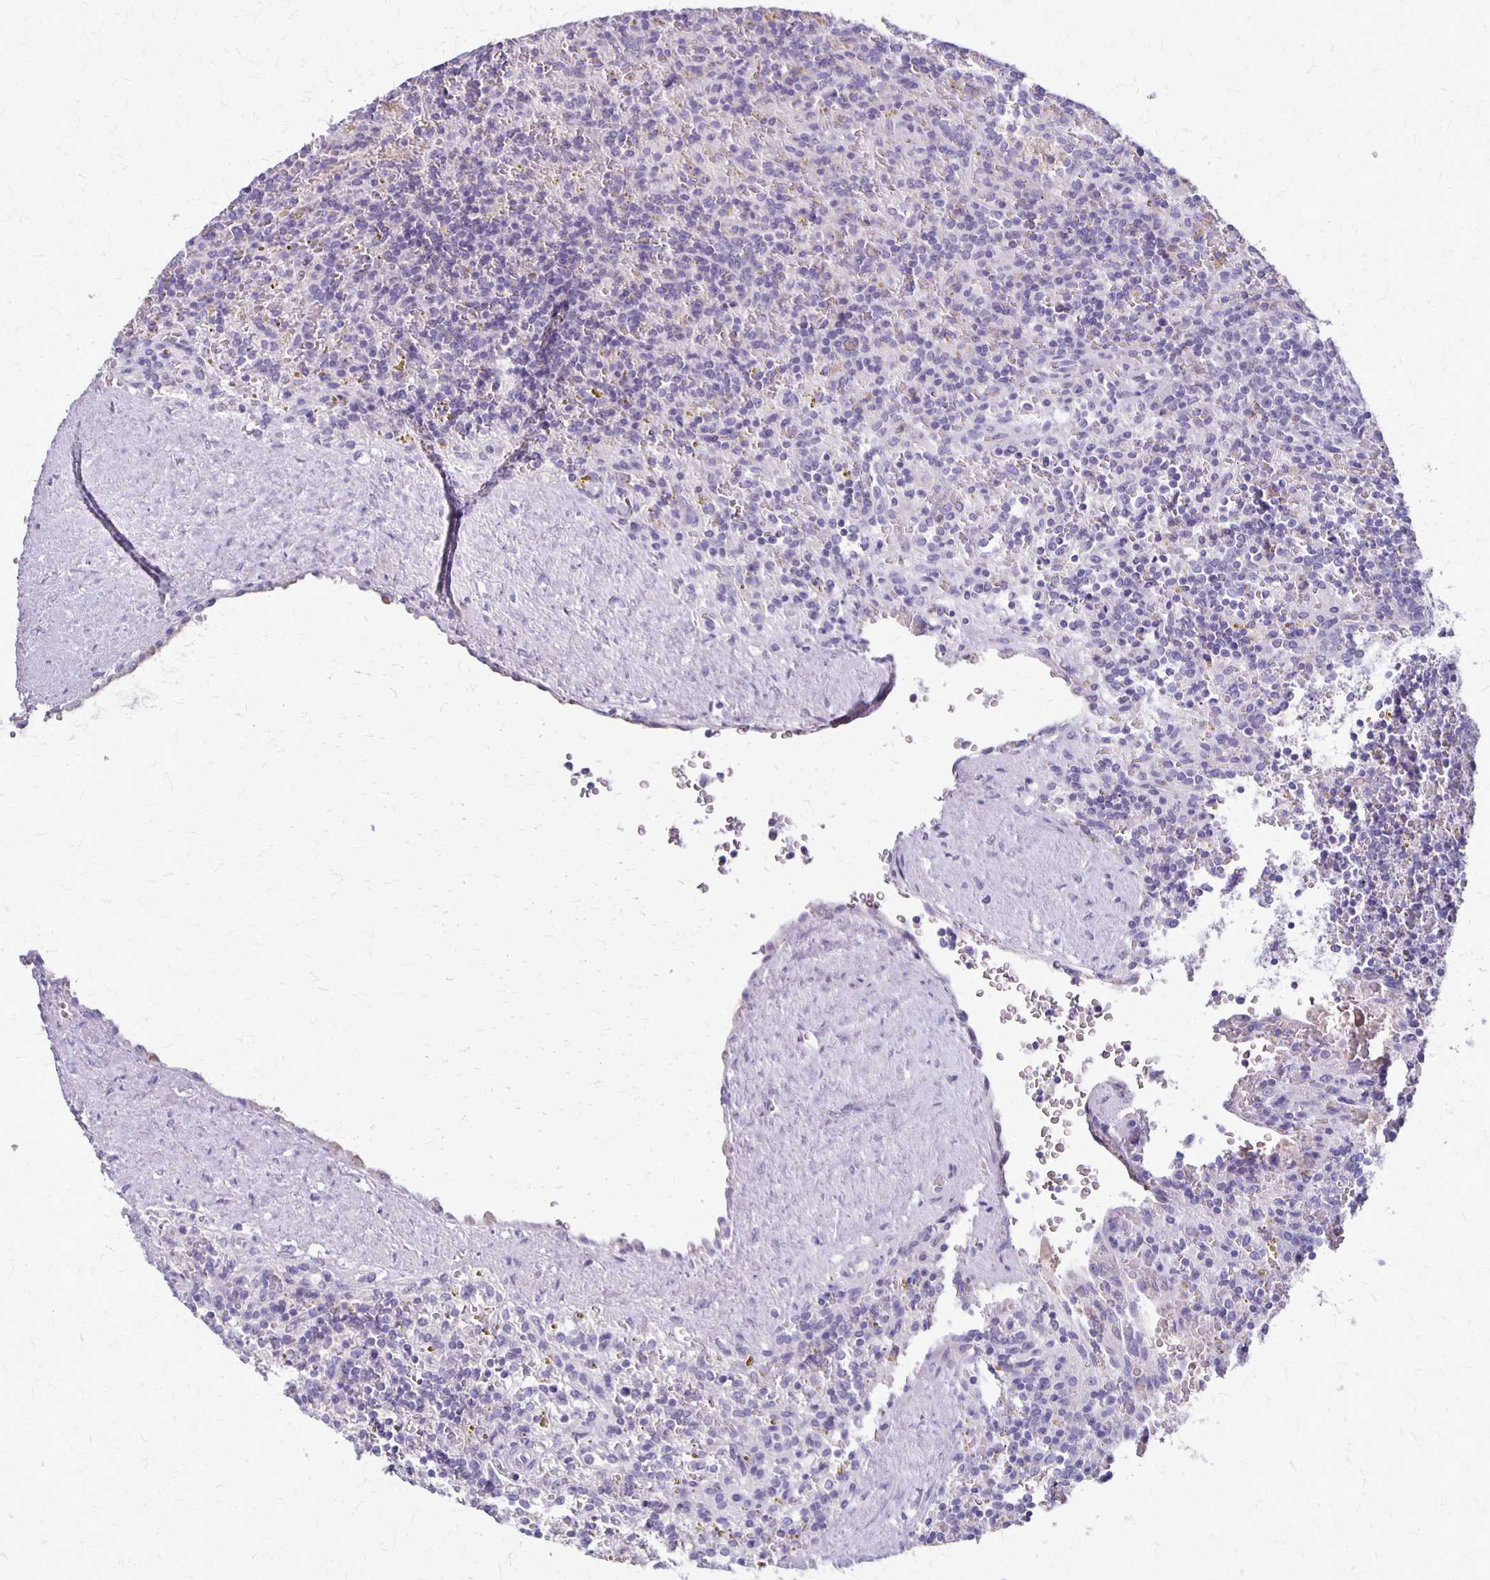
{"staining": {"intensity": "negative", "quantity": "none", "location": "none"}, "tissue": "lymphoma", "cell_type": "Tumor cells", "image_type": "cancer", "snomed": [{"axis": "morphology", "description": "Malignant lymphoma, non-Hodgkin's type, Low grade"}, {"axis": "topography", "description": "Spleen"}], "caption": "High magnification brightfield microscopy of low-grade malignant lymphoma, non-Hodgkin's type stained with DAB (3,3'-diaminobenzidine) (brown) and counterstained with hematoxylin (blue): tumor cells show no significant positivity. The staining is performed using DAB brown chromogen with nuclei counter-stained in using hematoxylin.", "gene": "SEPTIN5", "patient": {"sex": "male", "age": 67}}